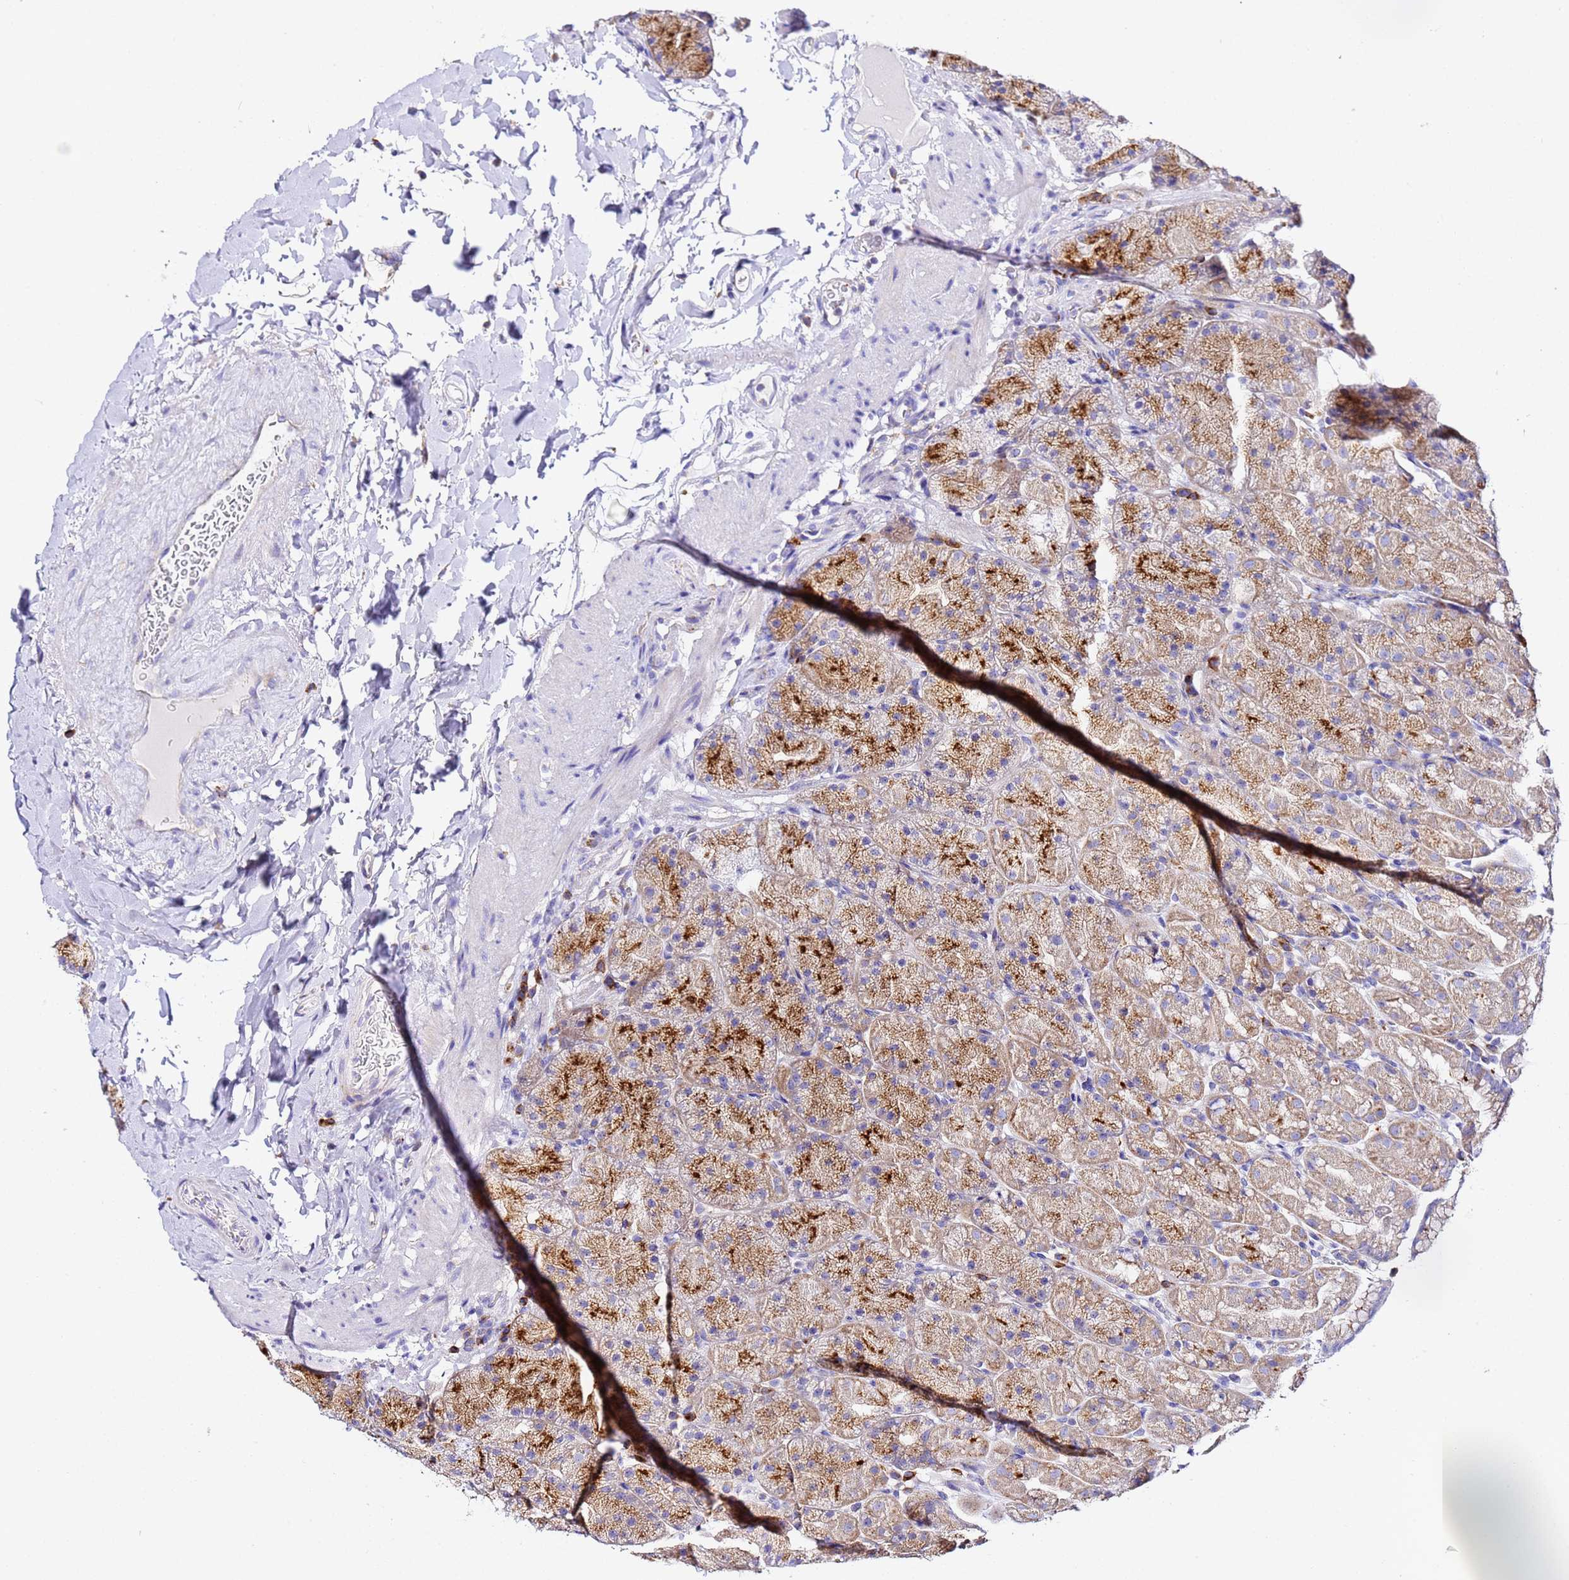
{"staining": {"intensity": "moderate", "quantity": "25%-75%", "location": "cytoplasmic/membranous"}, "tissue": "stomach", "cell_type": "Glandular cells", "image_type": "normal", "snomed": [{"axis": "morphology", "description": "Normal tissue, NOS"}, {"axis": "topography", "description": "Stomach, upper"}, {"axis": "topography", "description": "Stomach, lower"}], "caption": "This is a photomicrograph of immunohistochemistry staining of benign stomach, which shows moderate expression in the cytoplasmic/membranous of glandular cells.", "gene": "VTI1B", "patient": {"sex": "male", "age": 67}}